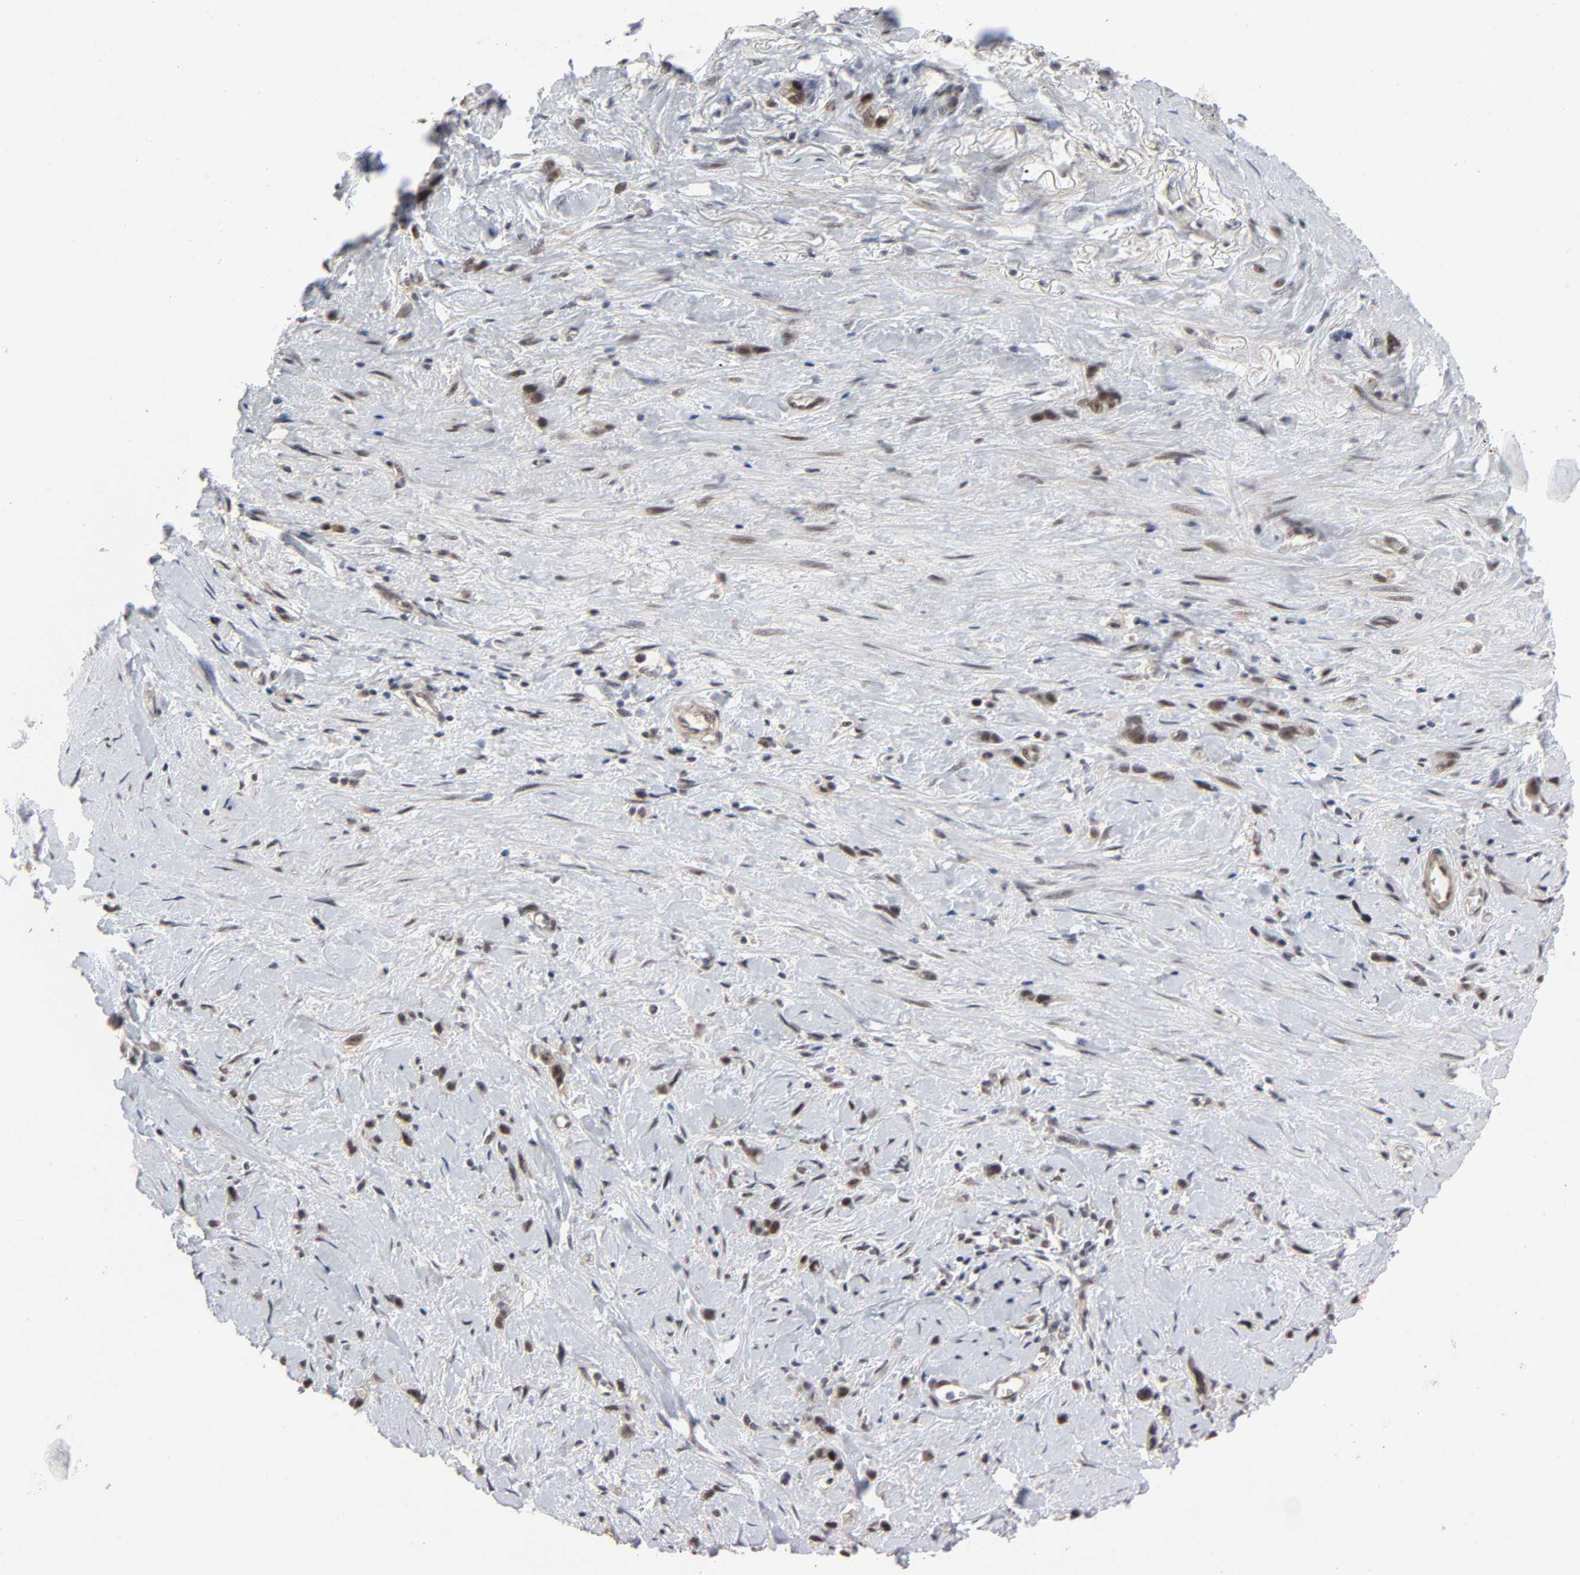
{"staining": {"intensity": "moderate", "quantity": ">75%", "location": "nuclear"}, "tissue": "stomach cancer", "cell_type": "Tumor cells", "image_type": "cancer", "snomed": [{"axis": "morphology", "description": "Normal tissue, NOS"}, {"axis": "morphology", "description": "Adenocarcinoma, NOS"}, {"axis": "morphology", "description": "Adenocarcinoma, High grade"}, {"axis": "topography", "description": "Stomach, upper"}, {"axis": "topography", "description": "Stomach"}], "caption": "This image reveals IHC staining of human stomach adenocarcinoma, with medium moderate nuclear positivity in approximately >75% of tumor cells.", "gene": "ZKSCAN8", "patient": {"sex": "female", "age": 65}}